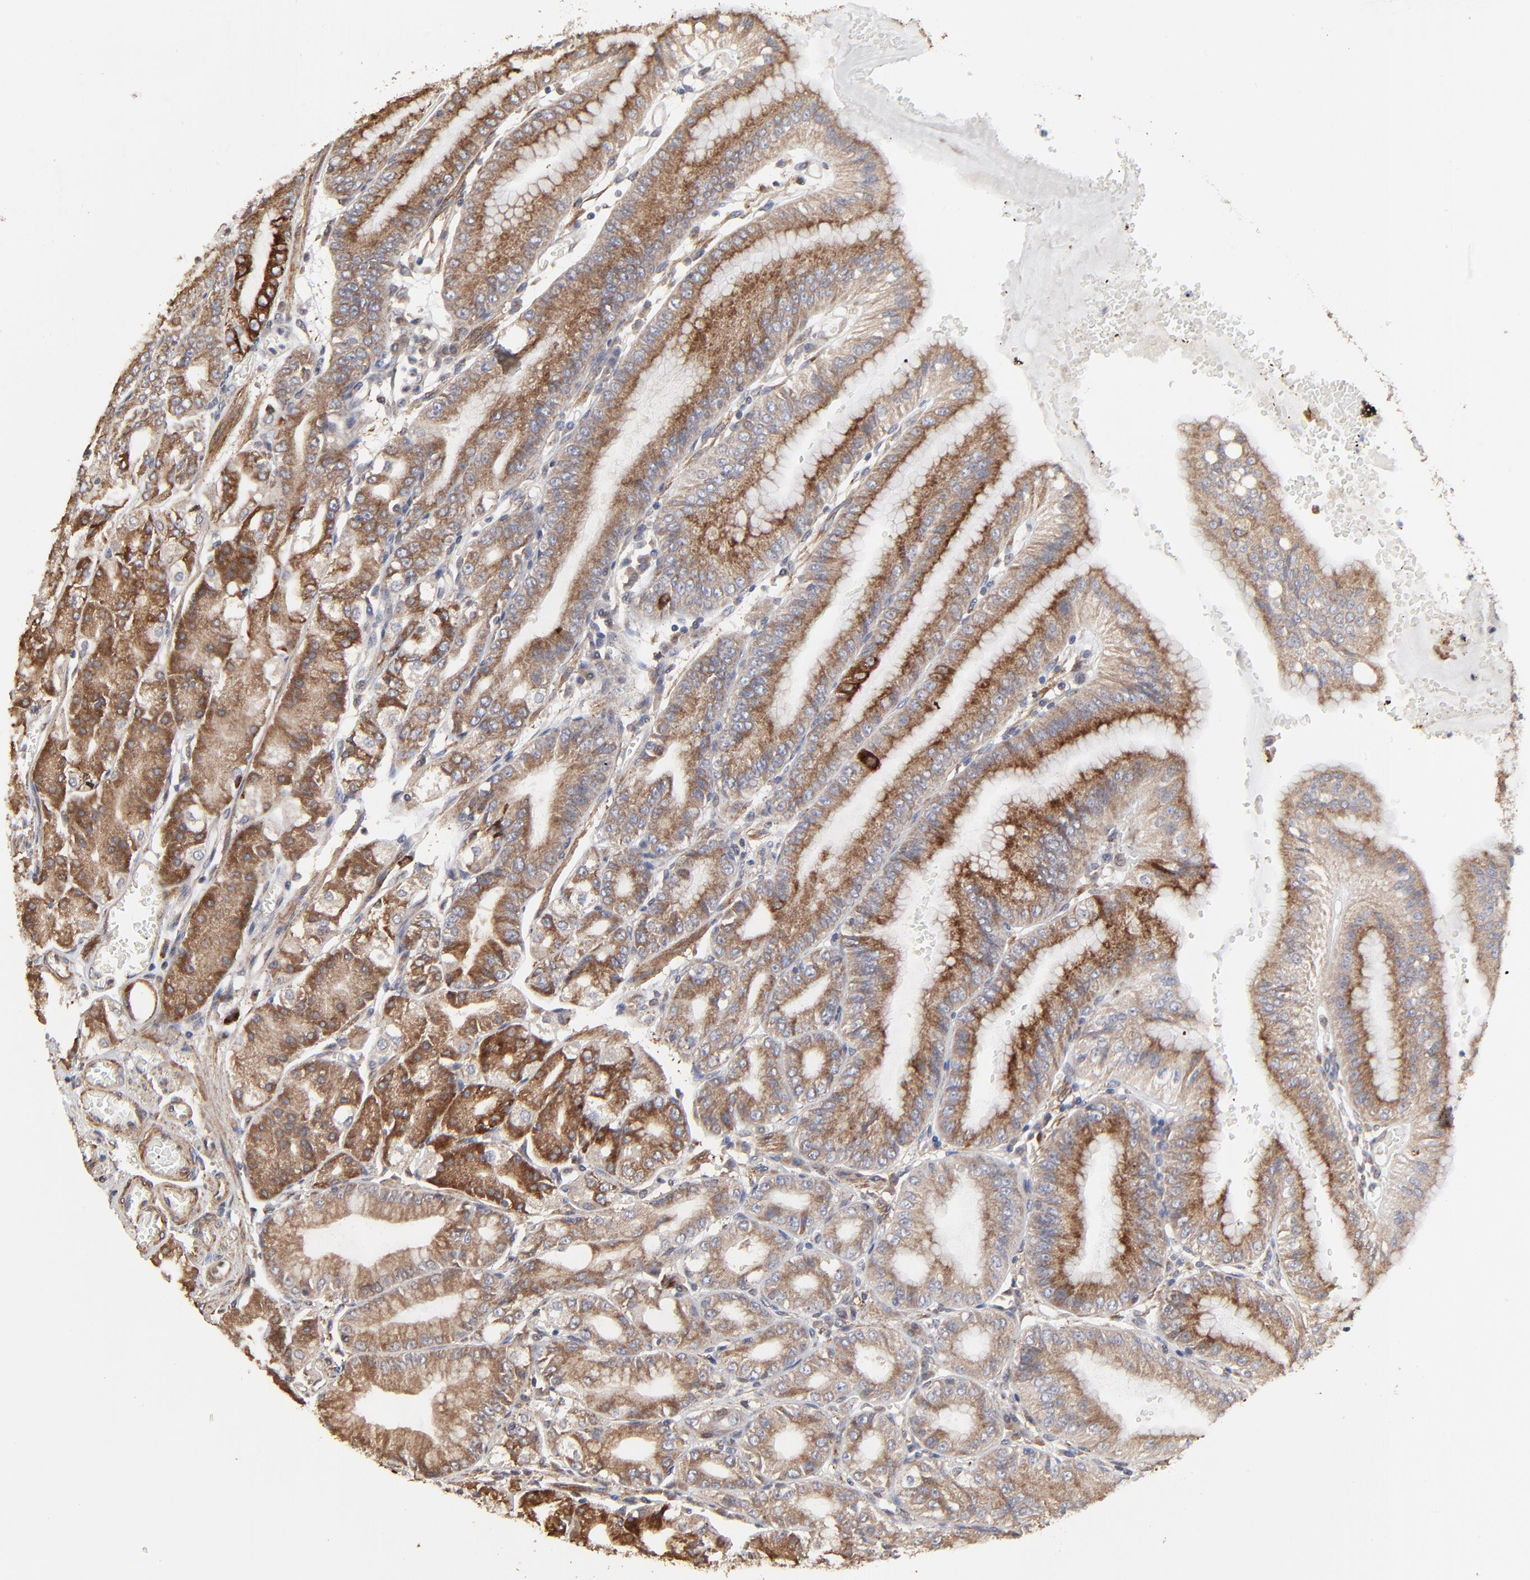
{"staining": {"intensity": "strong", "quantity": ">75%", "location": "cytoplasmic/membranous"}, "tissue": "stomach", "cell_type": "Glandular cells", "image_type": "normal", "snomed": [{"axis": "morphology", "description": "Normal tissue, NOS"}, {"axis": "topography", "description": "Stomach, lower"}], "caption": "IHC of normal human stomach exhibits high levels of strong cytoplasmic/membranous positivity in approximately >75% of glandular cells. (DAB (3,3'-diaminobenzidine) = brown stain, brightfield microscopy at high magnification).", "gene": "ELP2", "patient": {"sex": "male", "age": 71}}